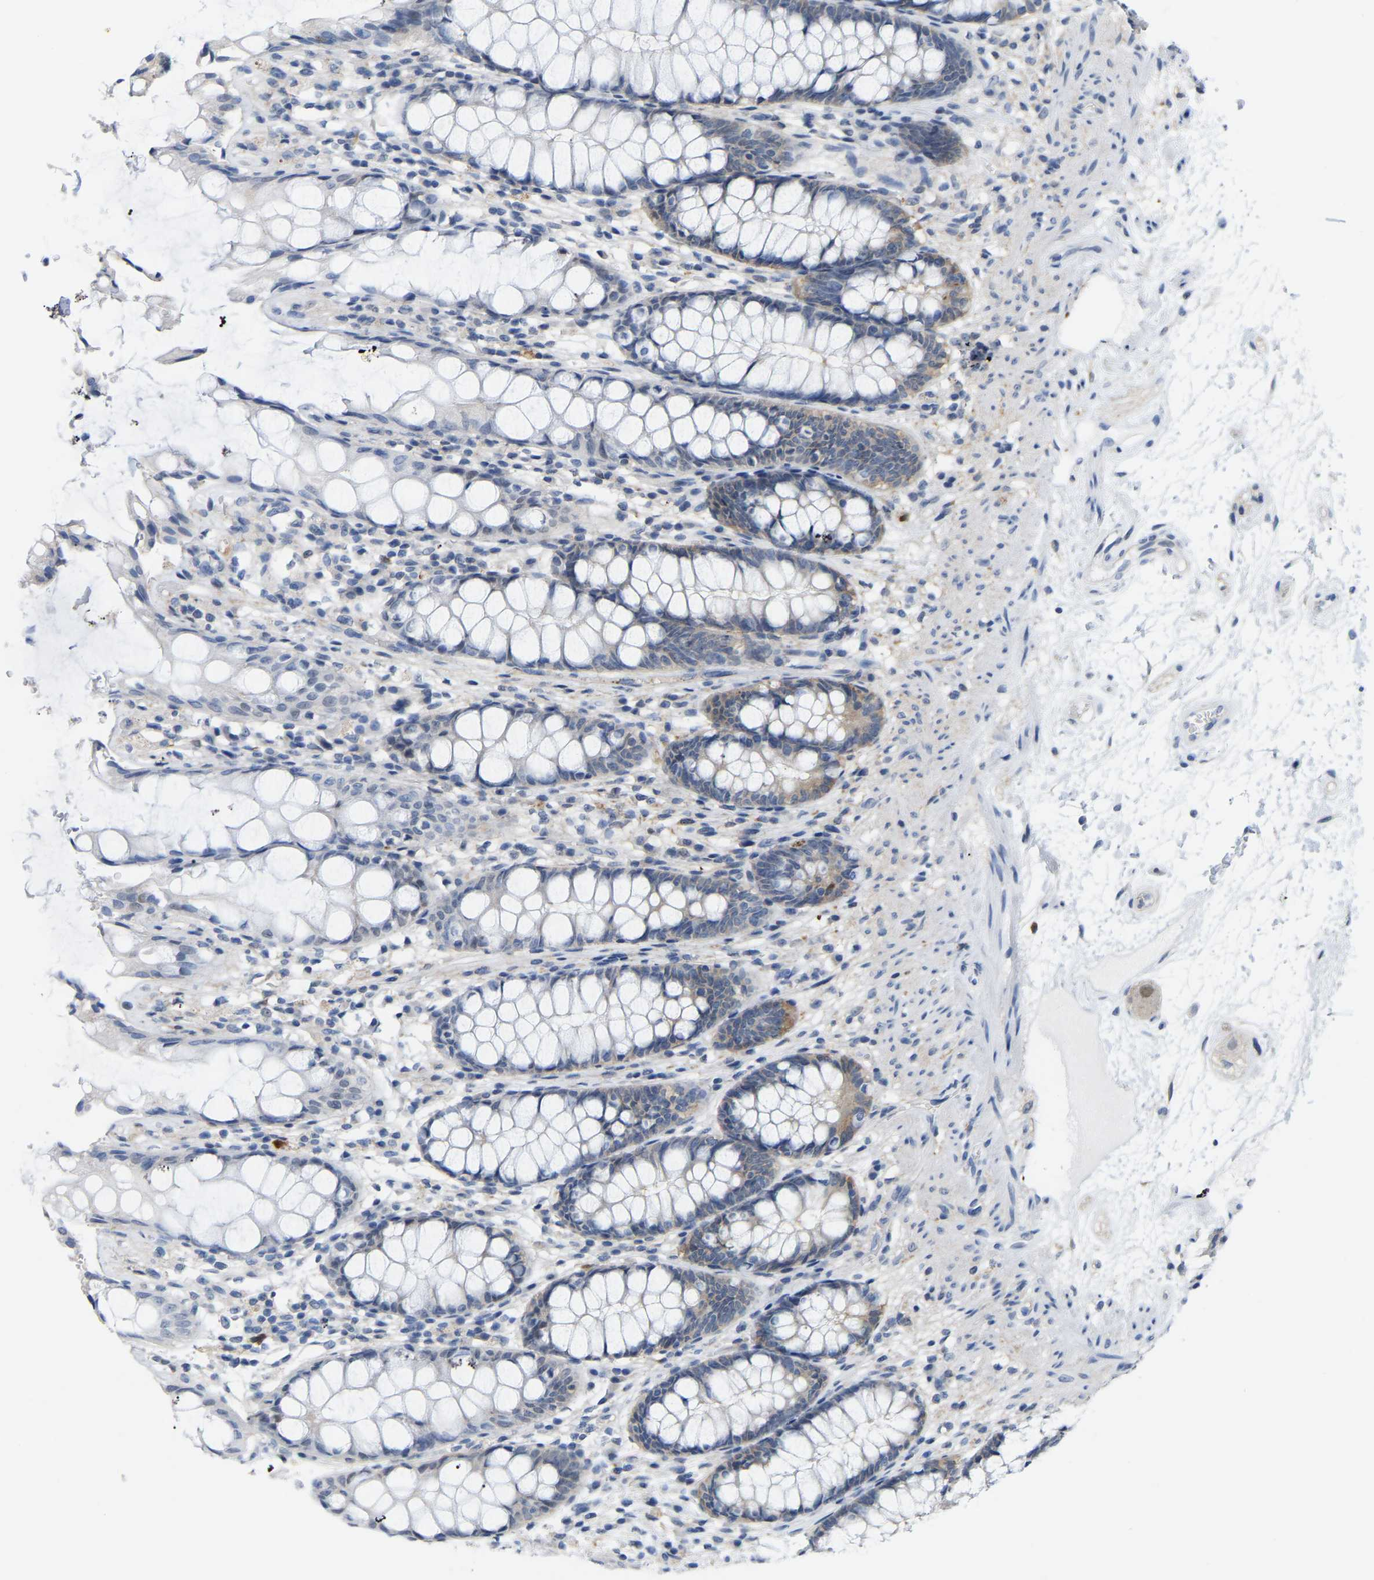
{"staining": {"intensity": "weak", "quantity": "<25%", "location": "cytoplasmic/membranous"}, "tissue": "rectum", "cell_type": "Glandular cells", "image_type": "normal", "snomed": [{"axis": "morphology", "description": "Normal tissue, NOS"}, {"axis": "topography", "description": "Rectum"}], "caption": "DAB (3,3'-diaminobenzidine) immunohistochemical staining of unremarkable human rectum exhibits no significant positivity in glandular cells.", "gene": "ABTB2", "patient": {"sex": "male", "age": 64}}